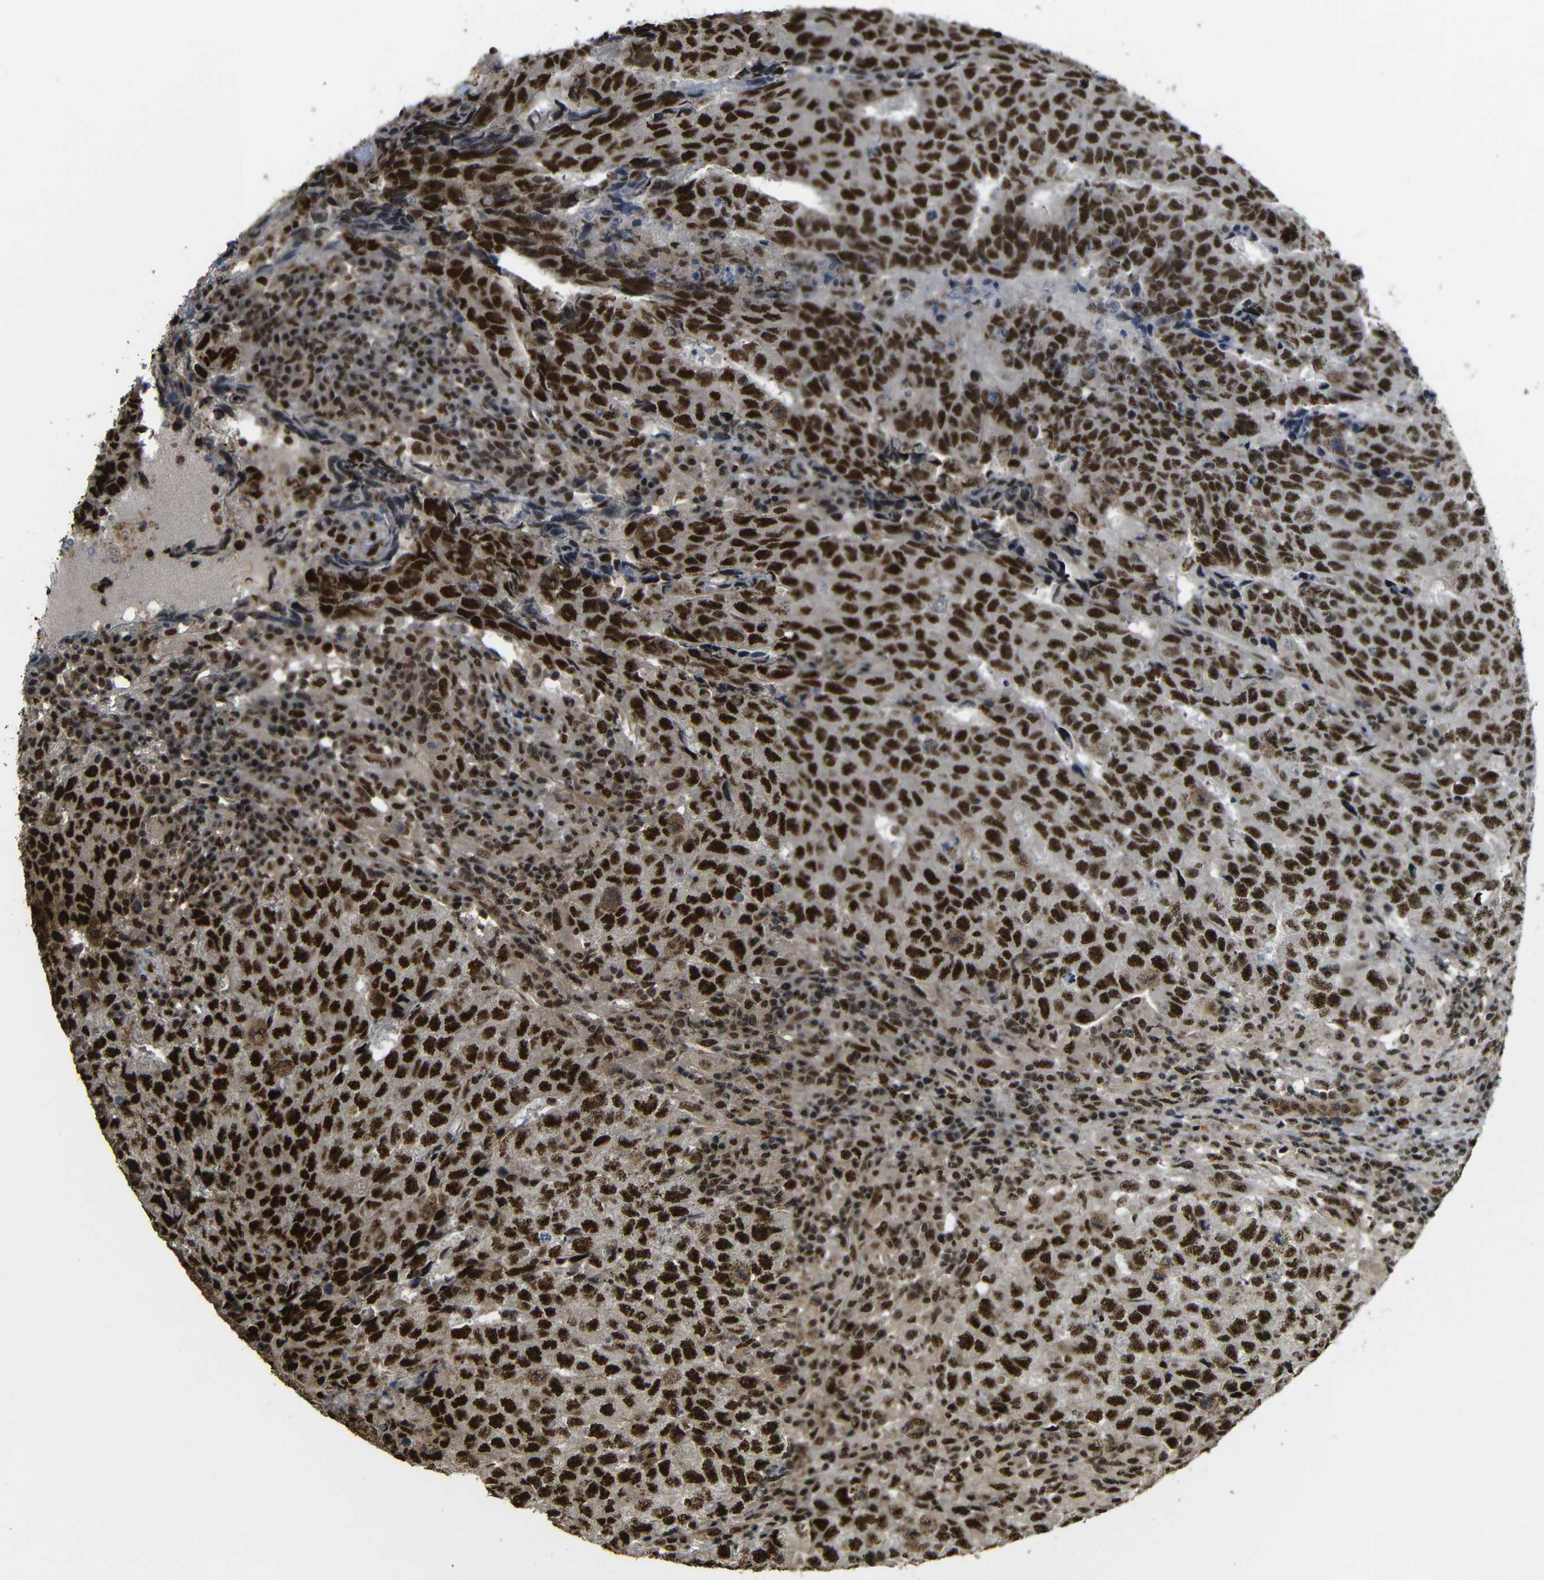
{"staining": {"intensity": "strong", "quantity": ">75%", "location": "cytoplasmic/membranous,nuclear"}, "tissue": "testis cancer", "cell_type": "Tumor cells", "image_type": "cancer", "snomed": [{"axis": "morphology", "description": "Necrosis, NOS"}, {"axis": "morphology", "description": "Carcinoma, Embryonal, NOS"}, {"axis": "topography", "description": "Testis"}], "caption": "This image reveals testis cancer (embryonal carcinoma) stained with immunohistochemistry (IHC) to label a protein in brown. The cytoplasmic/membranous and nuclear of tumor cells show strong positivity for the protein. Nuclei are counter-stained blue.", "gene": "TCF7L2", "patient": {"sex": "male", "age": 19}}